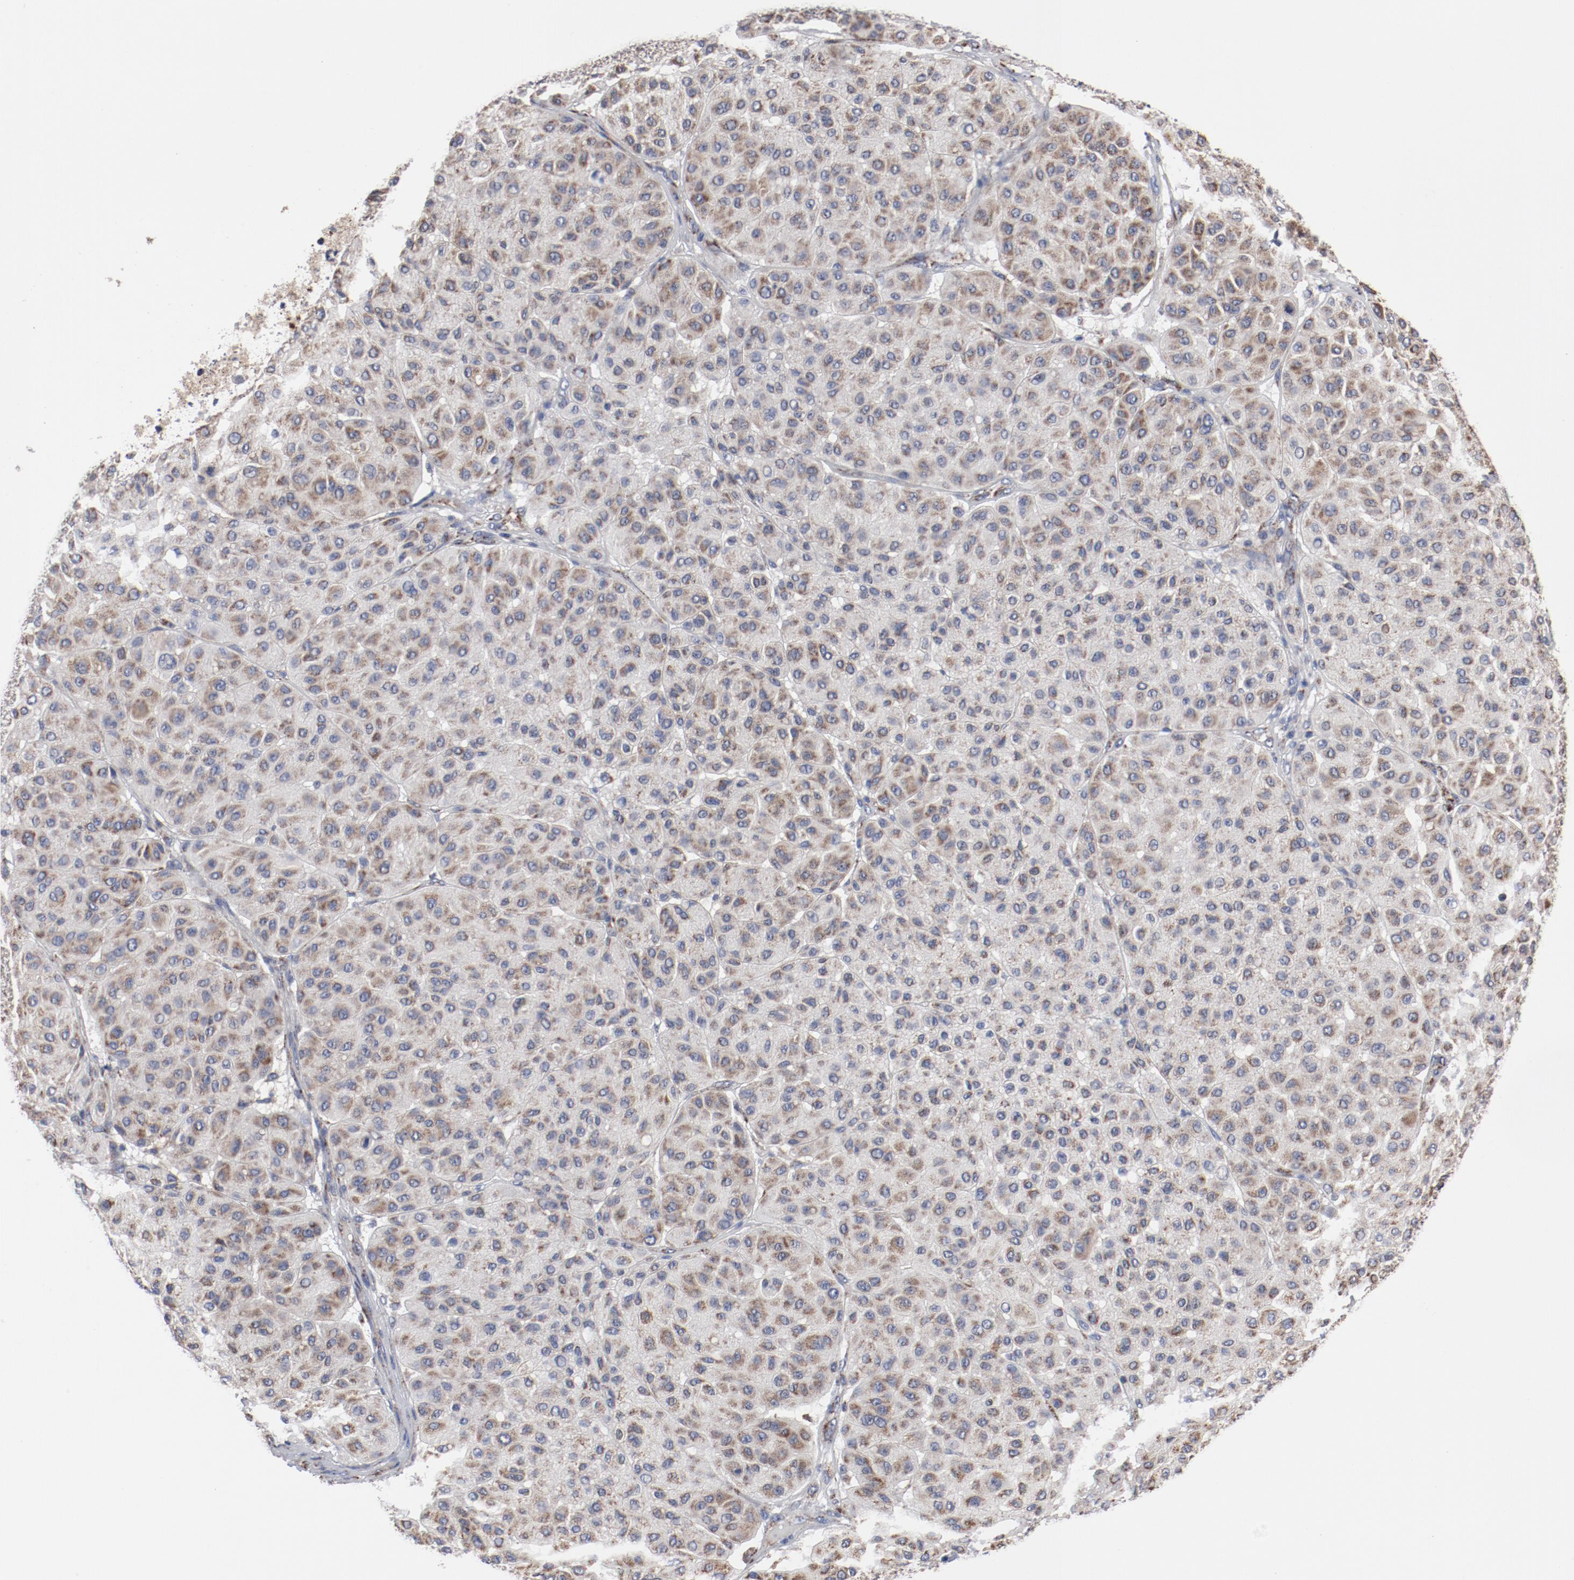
{"staining": {"intensity": "weak", "quantity": ">75%", "location": "cytoplasmic/membranous"}, "tissue": "melanoma", "cell_type": "Tumor cells", "image_type": "cancer", "snomed": [{"axis": "morphology", "description": "Normal tissue, NOS"}, {"axis": "morphology", "description": "Malignant melanoma, Metastatic site"}, {"axis": "topography", "description": "Skin"}], "caption": "Melanoma stained with DAB (3,3'-diaminobenzidine) immunohistochemistry (IHC) reveals low levels of weak cytoplasmic/membranous staining in about >75% of tumor cells. The staining was performed using DAB (3,3'-diaminobenzidine), with brown indicating positive protein expression. Nuclei are stained blue with hematoxylin.", "gene": "NDUFV2", "patient": {"sex": "male", "age": 41}}